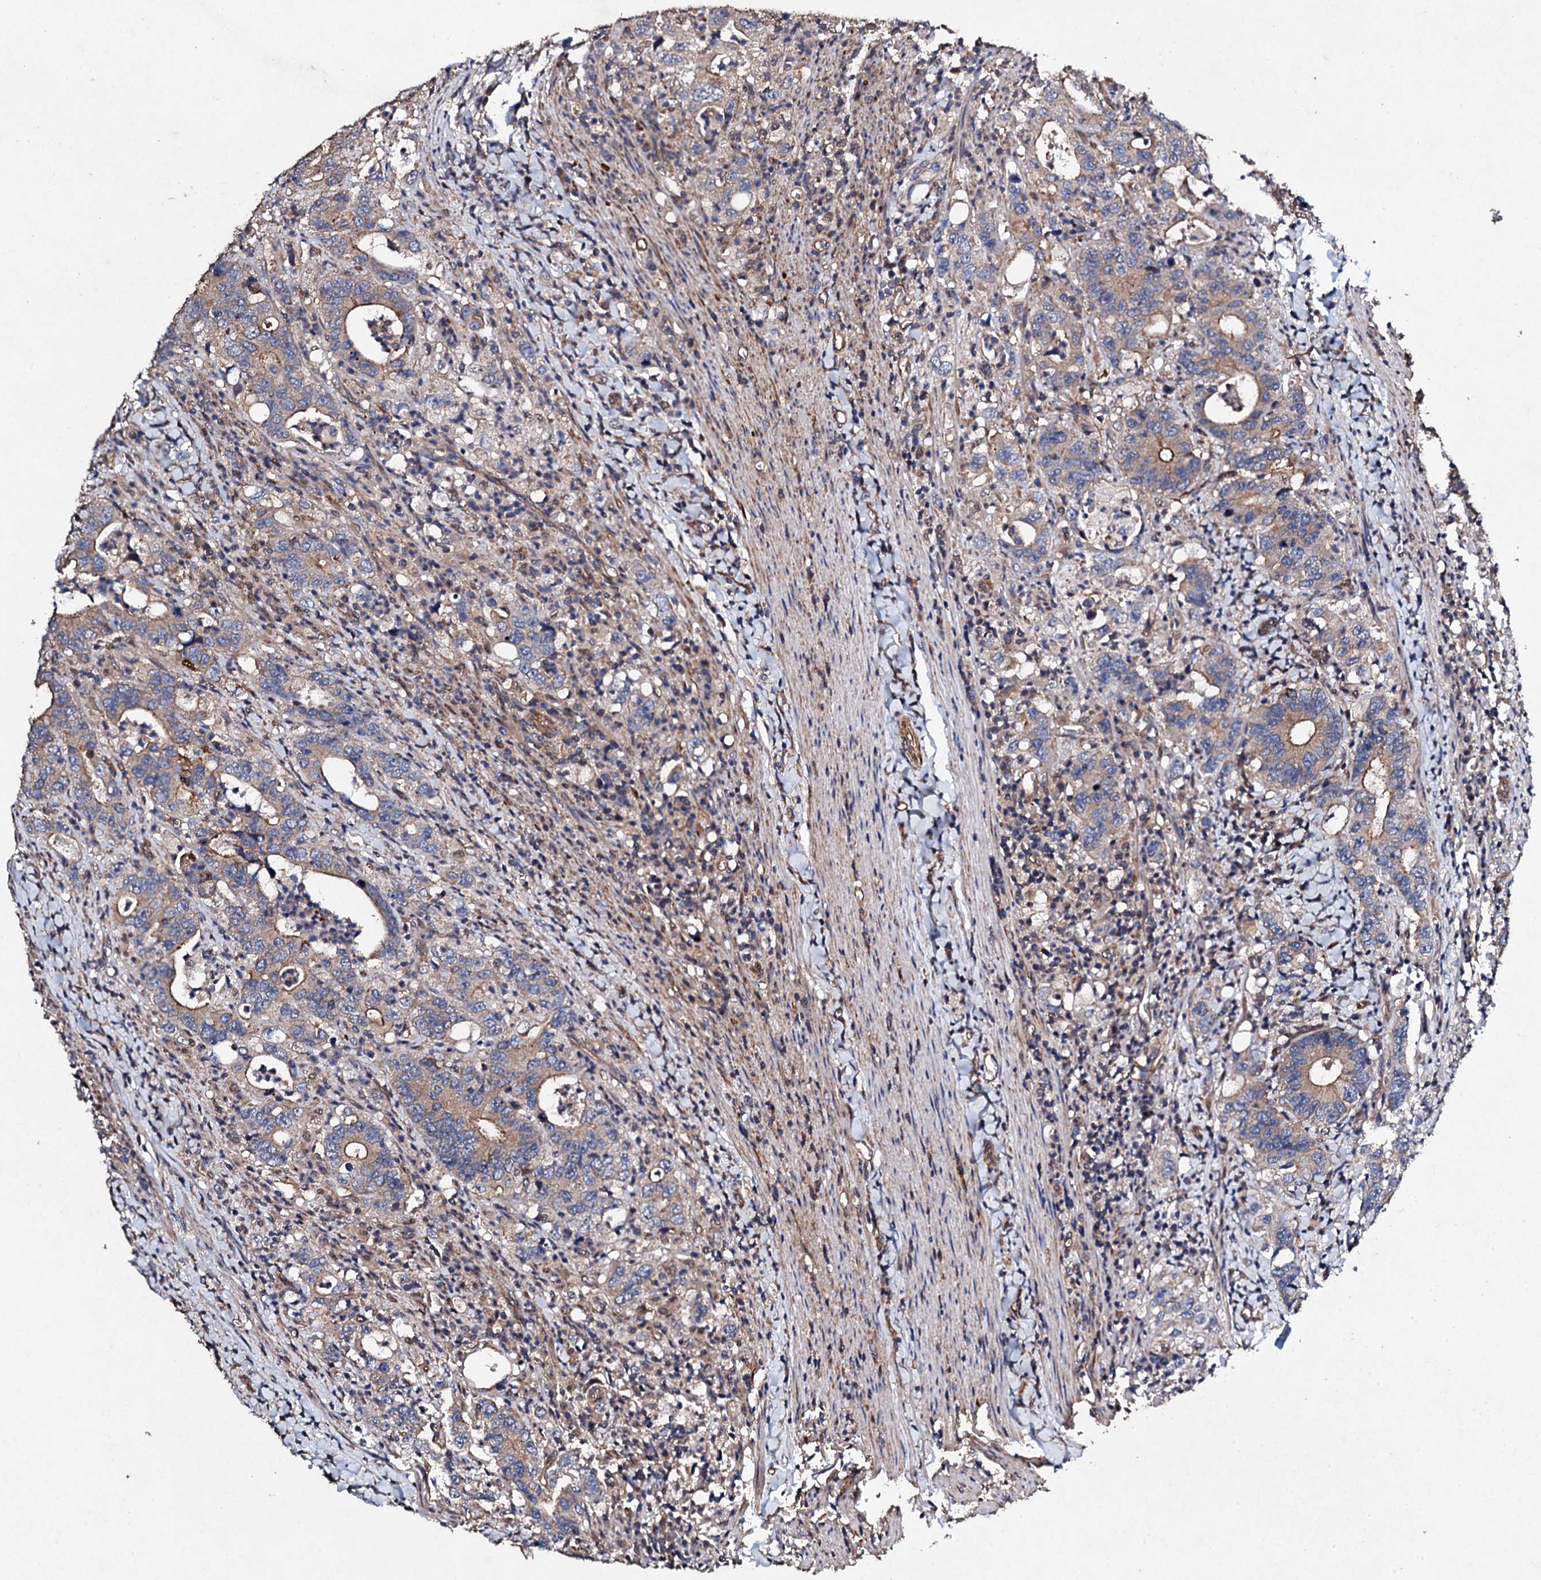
{"staining": {"intensity": "moderate", "quantity": ">75%", "location": "cytoplasmic/membranous"}, "tissue": "colorectal cancer", "cell_type": "Tumor cells", "image_type": "cancer", "snomed": [{"axis": "morphology", "description": "Adenocarcinoma, NOS"}, {"axis": "topography", "description": "Colon"}], "caption": "Colorectal cancer (adenocarcinoma) stained with a brown dye demonstrates moderate cytoplasmic/membranous positive staining in approximately >75% of tumor cells.", "gene": "MOCOS", "patient": {"sex": "female", "age": 75}}